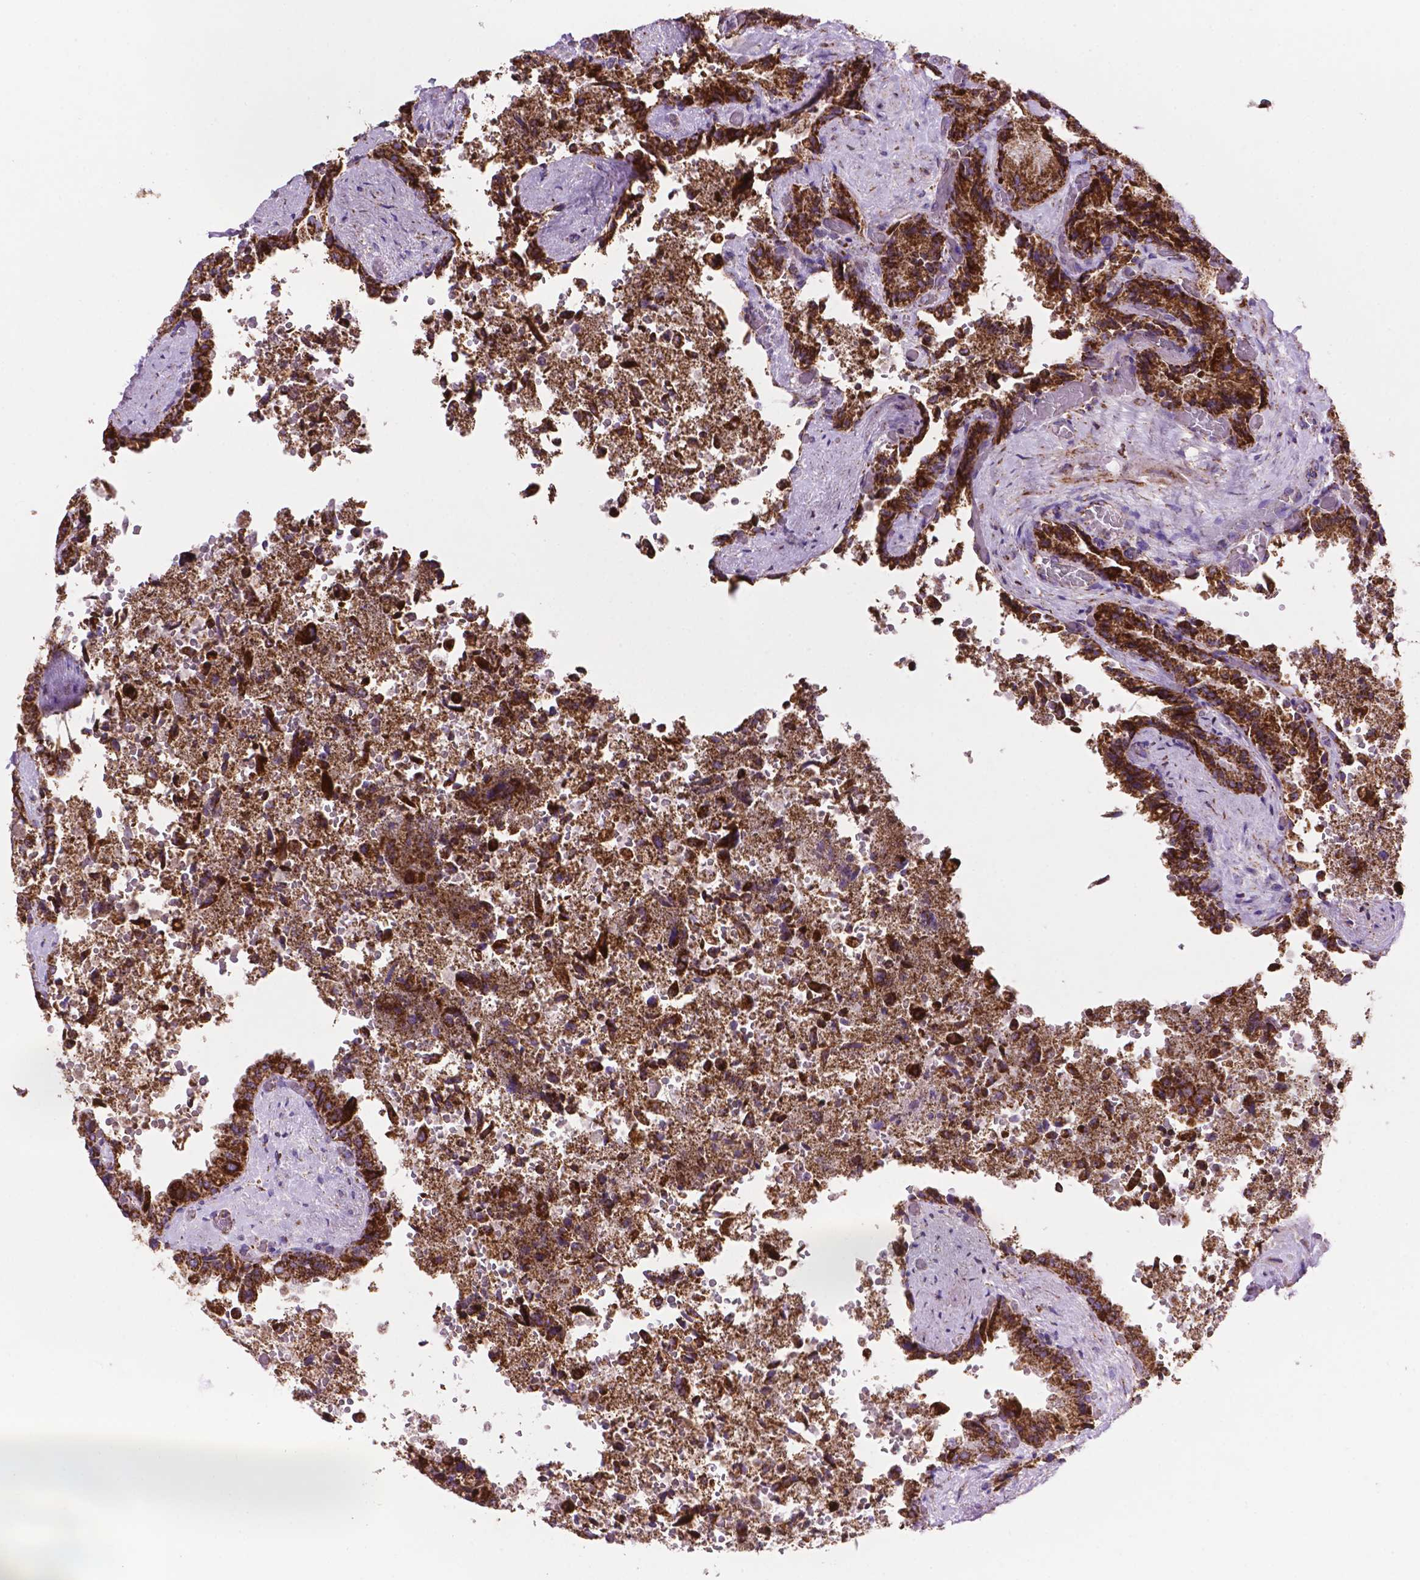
{"staining": {"intensity": "strong", "quantity": ">75%", "location": "cytoplasmic/membranous"}, "tissue": "seminal vesicle", "cell_type": "Glandular cells", "image_type": "normal", "snomed": [{"axis": "morphology", "description": "Normal tissue, NOS"}, {"axis": "topography", "description": "Seminal veicle"}], "caption": "Glandular cells reveal high levels of strong cytoplasmic/membranous expression in about >75% of cells in unremarkable human seminal vesicle. (DAB IHC, brown staining for protein, blue staining for nuclei).", "gene": "HSPD1", "patient": {"sex": "male", "age": 57}}